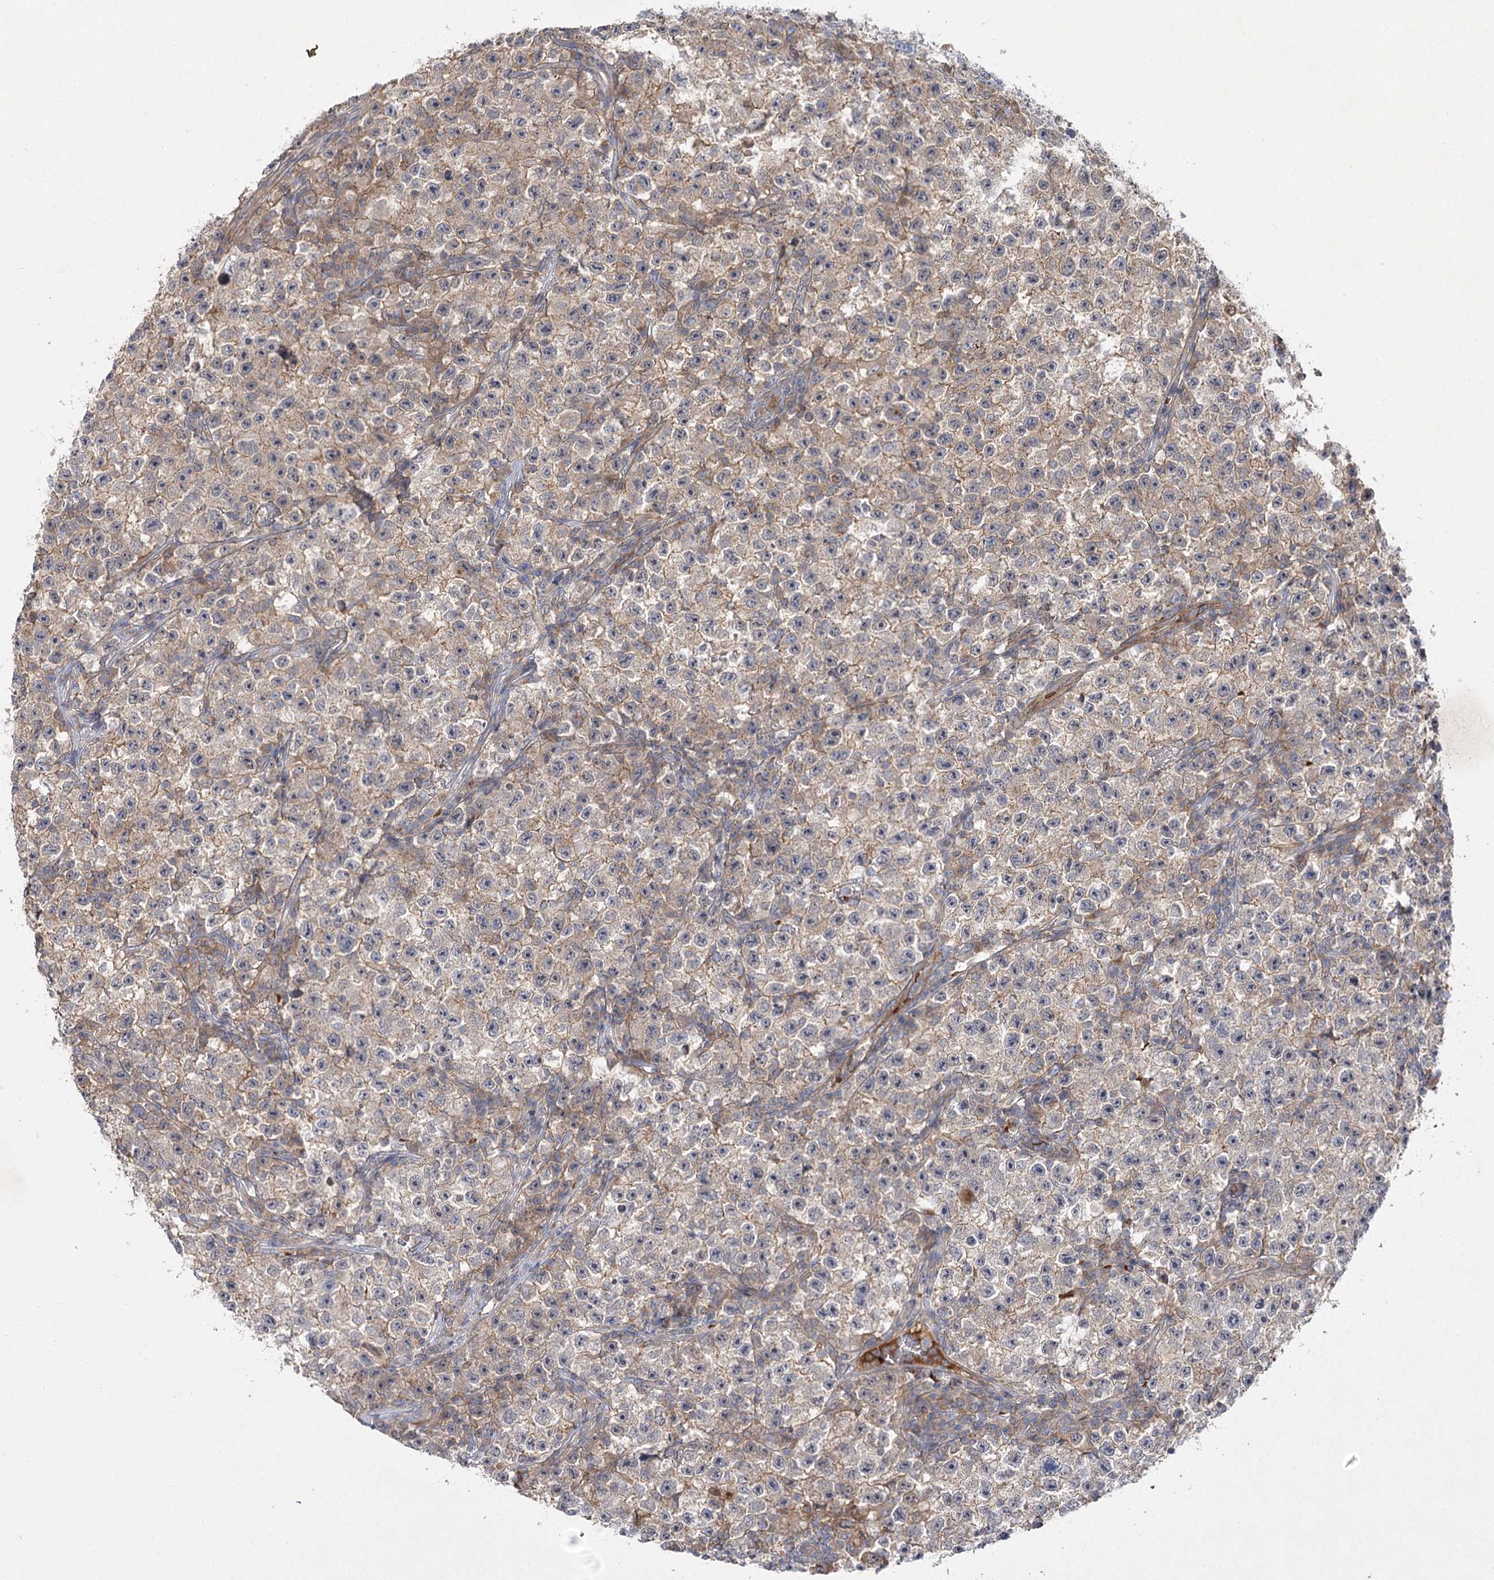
{"staining": {"intensity": "weak", "quantity": "25%-75%", "location": "cytoplasmic/membranous"}, "tissue": "testis cancer", "cell_type": "Tumor cells", "image_type": "cancer", "snomed": [{"axis": "morphology", "description": "Seminoma, NOS"}, {"axis": "topography", "description": "Testis"}], "caption": "Immunohistochemical staining of human testis cancer (seminoma) displays low levels of weak cytoplasmic/membranous staining in approximately 25%-75% of tumor cells.", "gene": "KIAA0825", "patient": {"sex": "male", "age": 22}}